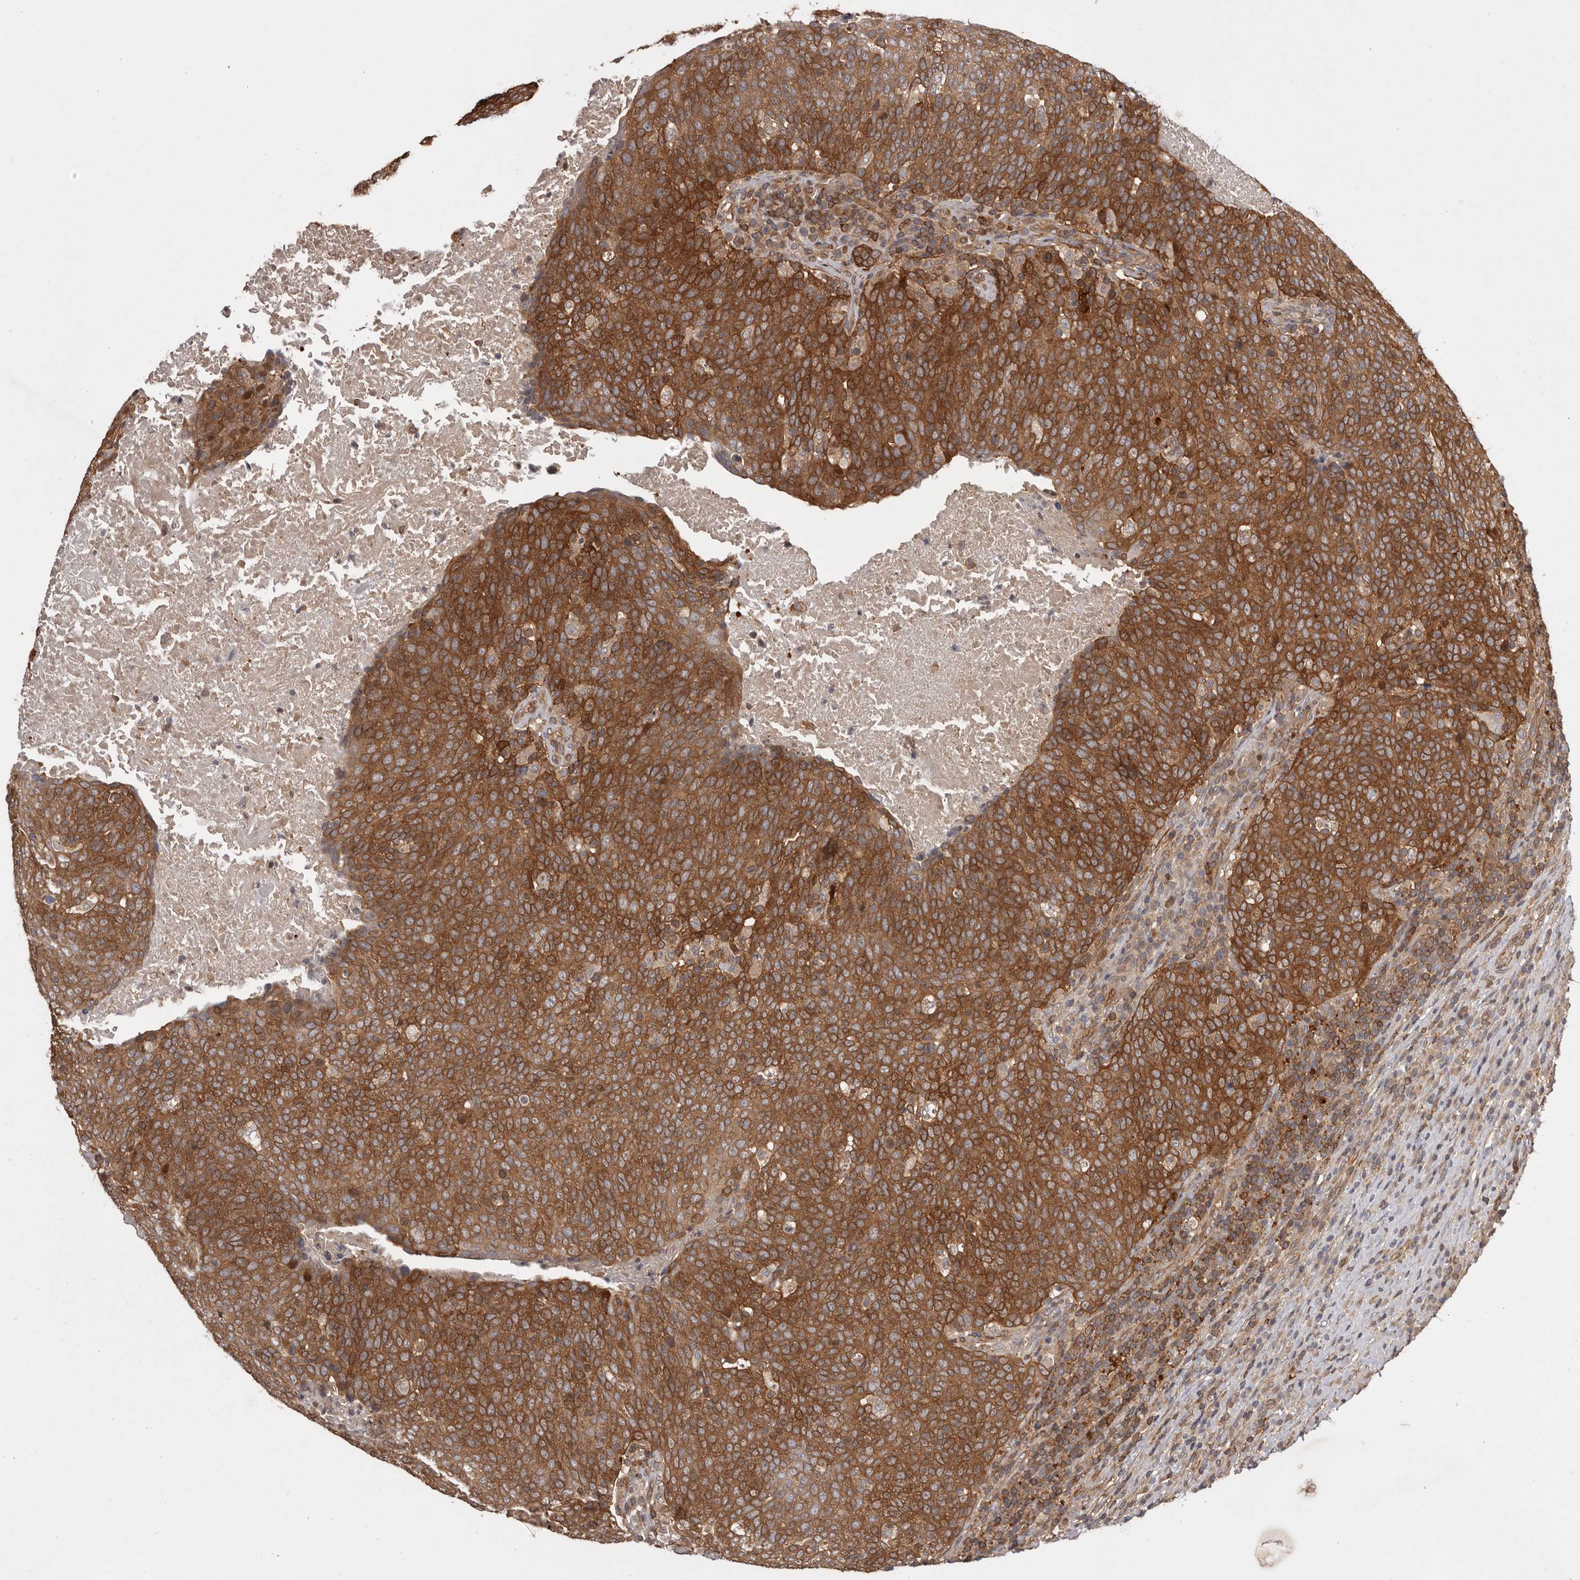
{"staining": {"intensity": "strong", "quantity": ">75%", "location": "cytoplasmic/membranous"}, "tissue": "head and neck cancer", "cell_type": "Tumor cells", "image_type": "cancer", "snomed": [{"axis": "morphology", "description": "Squamous cell carcinoma, NOS"}, {"axis": "morphology", "description": "Squamous cell carcinoma, metastatic, NOS"}, {"axis": "topography", "description": "Lymph node"}, {"axis": "topography", "description": "Head-Neck"}], "caption": "A high amount of strong cytoplasmic/membranous staining is identified in about >75% of tumor cells in squamous cell carcinoma (head and neck) tissue. The protein of interest is shown in brown color, while the nuclei are stained blue.", "gene": "NFKBIA", "patient": {"sex": "male", "age": 62}}